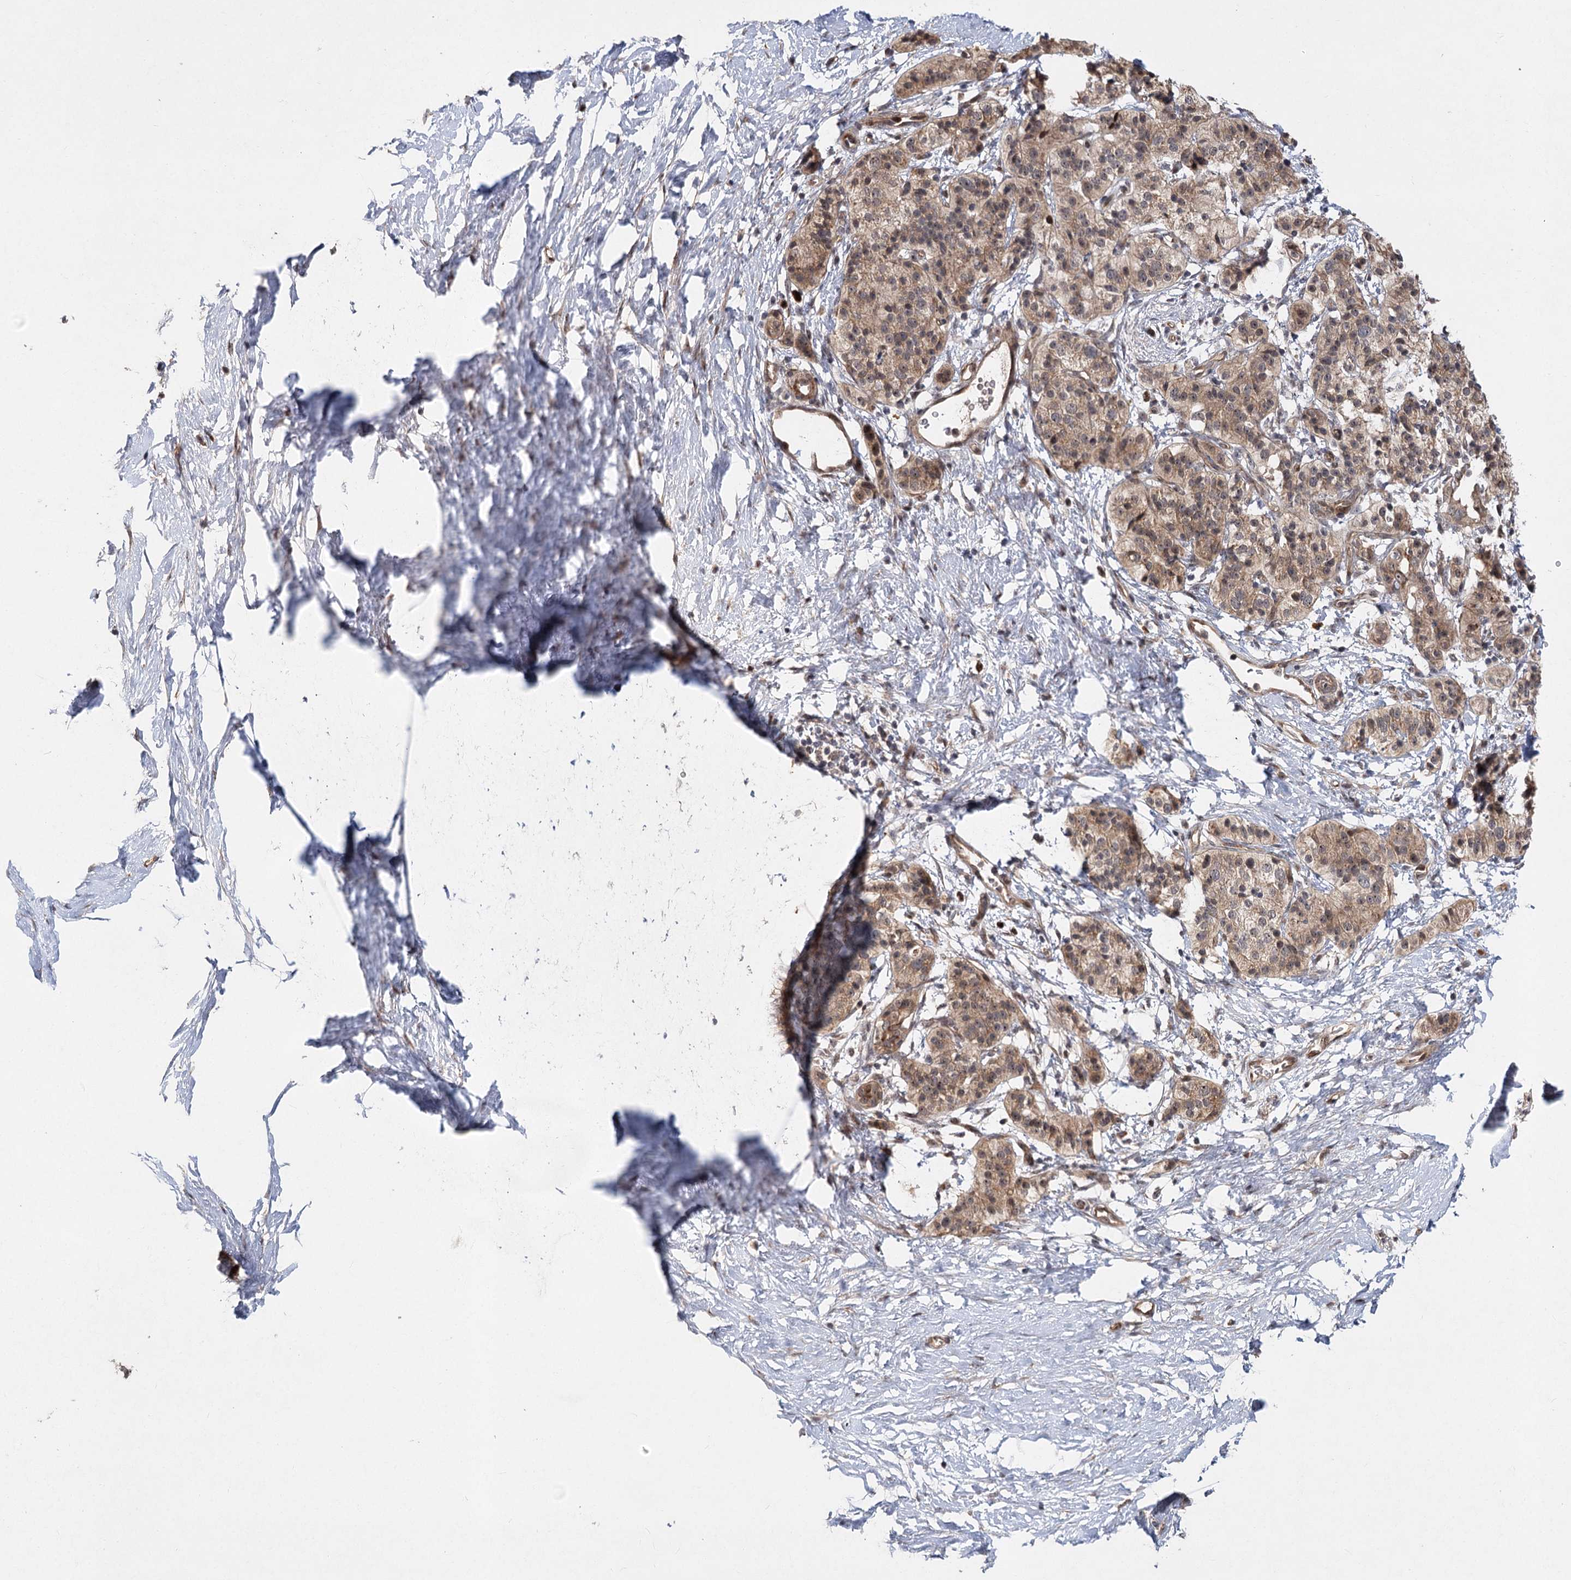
{"staining": {"intensity": "moderate", "quantity": "25%-75%", "location": "cytoplasmic/membranous,nuclear"}, "tissue": "pancreatic cancer", "cell_type": "Tumor cells", "image_type": "cancer", "snomed": [{"axis": "morphology", "description": "Adenocarcinoma, NOS"}, {"axis": "topography", "description": "Pancreas"}], "caption": "Protein staining displays moderate cytoplasmic/membranous and nuclear staining in approximately 25%-75% of tumor cells in adenocarcinoma (pancreatic).", "gene": "PIK3C2A", "patient": {"sex": "male", "age": 50}}